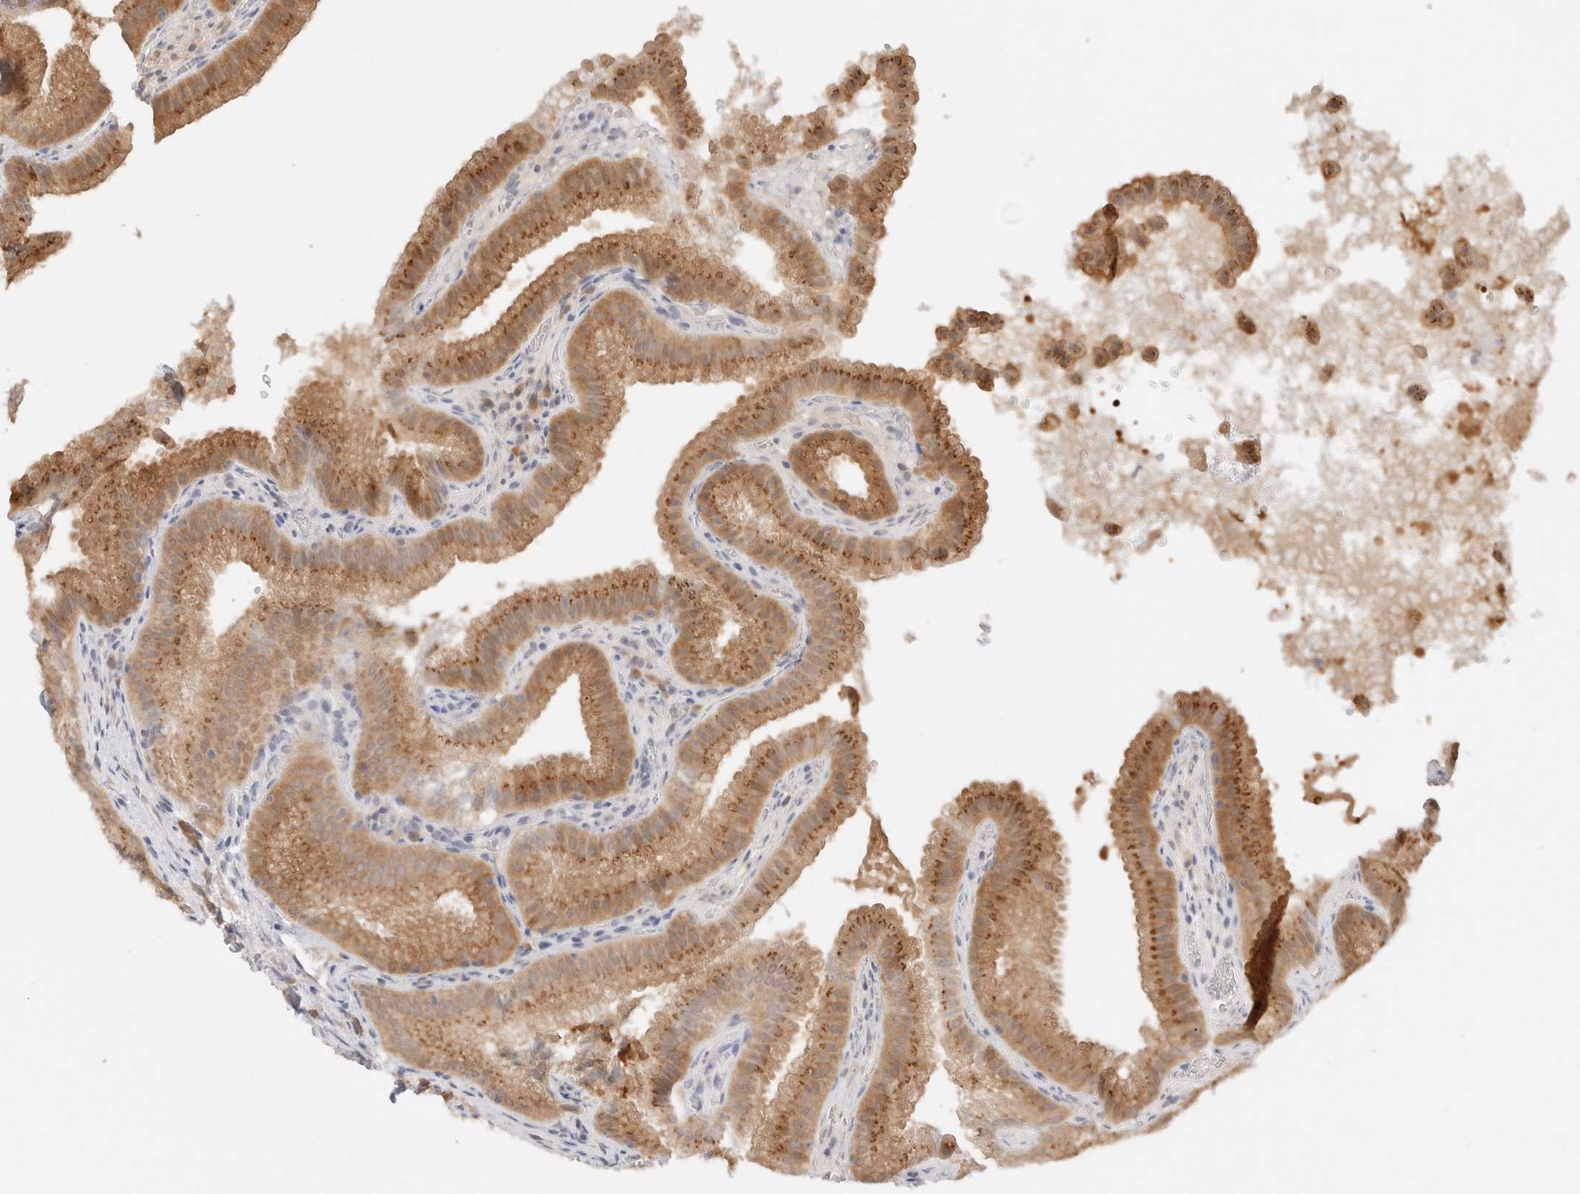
{"staining": {"intensity": "moderate", "quantity": ">75%", "location": "cytoplasmic/membranous"}, "tissue": "gallbladder", "cell_type": "Glandular cells", "image_type": "normal", "snomed": [{"axis": "morphology", "description": "Normal tissue, NOS"}, {"axis": "topography", "description": "Gallbladder"}], "caption": "Normal gallbladder demonstrates moderate cytoplasmic/membranous staining in approximately >75% of glandular cells, visualized by immunohistochemistry. Nuclei are stained in blue.", "gene": "EFCAB13", "patient": {"sex": "female", "age": 30}}